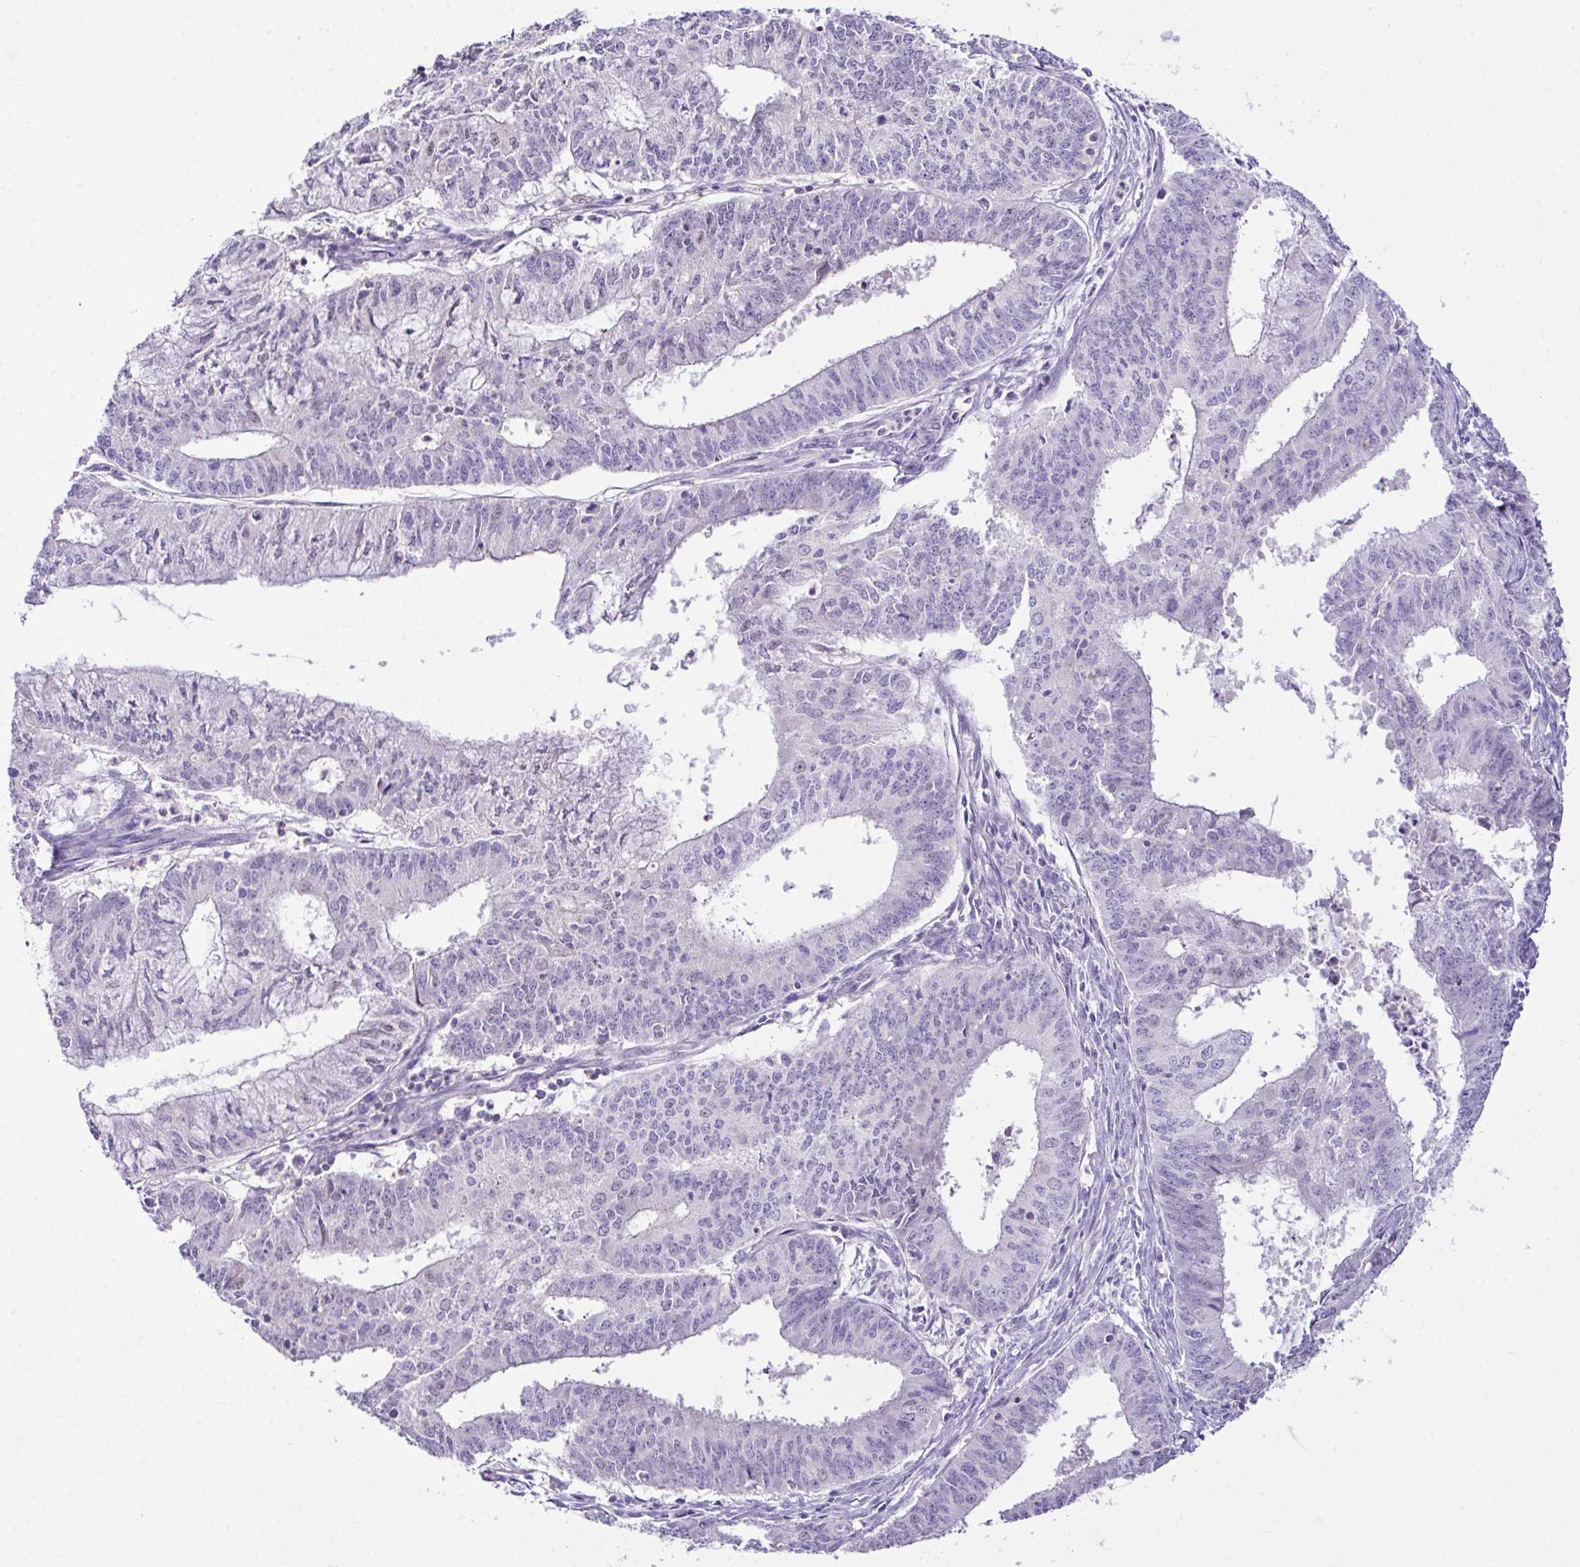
{"staining": {"intensity": "negative", "quantity": "none", "location": "none"}, "tissue": "endometrial cancer", "cell_type": "Tumor cells", "image_type": "cancer", "snomed": [{"axis": "morphology", "description": "Adenocarcinoma, NOS"}, {"axis": "topography", "description": "Endometrium"}], "caption": "This is an IHC histopathology image of human adenocarcinoma (endometrial). There is no staining in tumor cells.", "gene": "D2HGDH", "patient": {"sex": "female", "age": 61}}